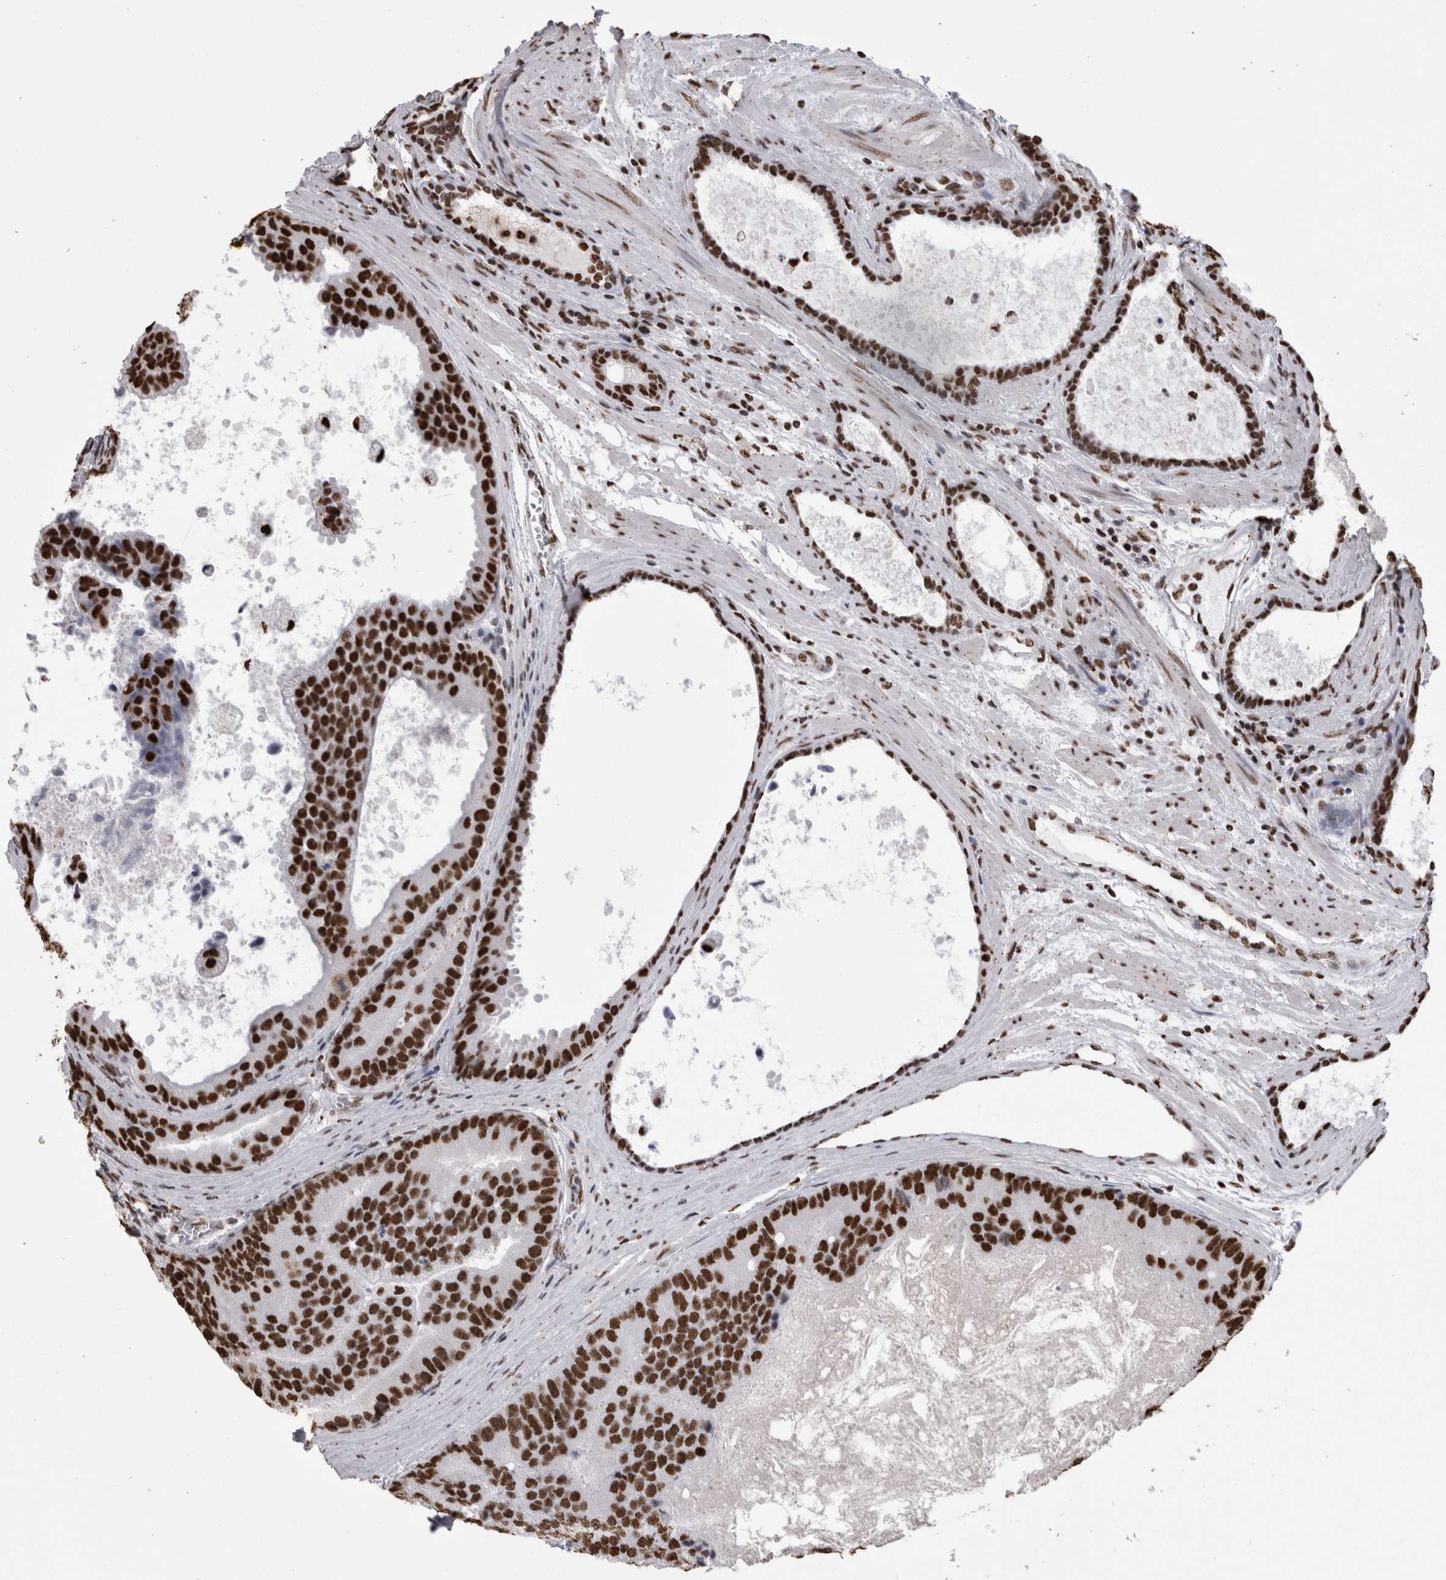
{"staining": {"intensity": "strong", "quantity": ">75%", "location": "nuclear"}, "tissue": "prostate cancer", "cell_type": "Tumor cells", "image_type": "cancer", "snomed": [{"axis": "morphology", "description": "Adenocarcinoma, High grade"}, {"axis": "topography", "description": "Prostate"}], "caption": "An immunohistochemistry micrograph of neoplastic tissue is shown. Protein staining in brown shows strong nuclear positivity in high-grade adenocarcinoma (prostate) within tumor cells.", "gene": "HNRNPM", "patient": {"sex": "male", "age": 70}}